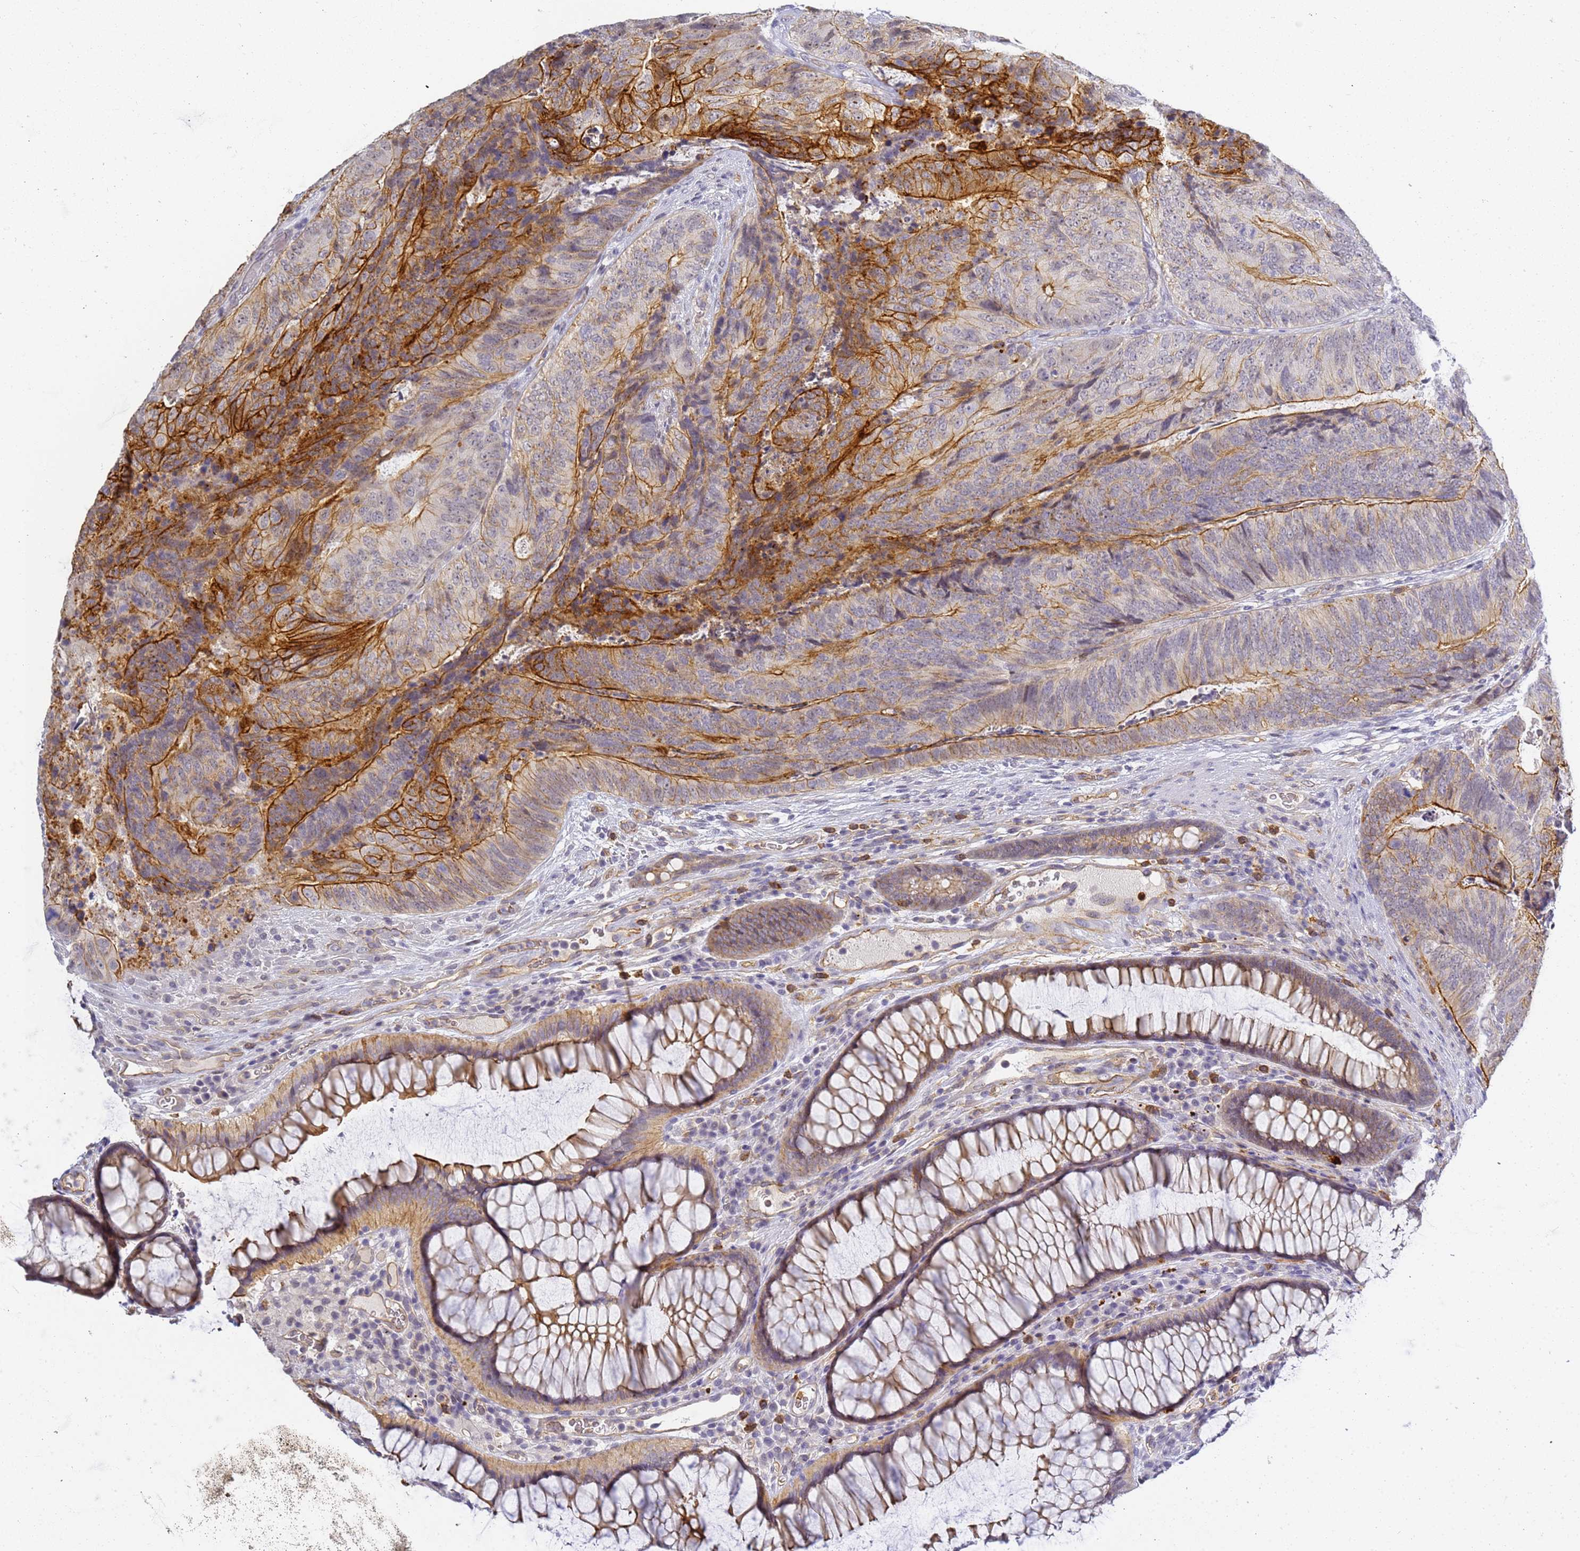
{"staining": {"intensity": "strong", "quantity": "25%-75%", "location": "cytoplasmic/membranous"}, "tissue": "colorectal cancer", "cell_type": "Tumor cells", "image_type": "cancer", "snomed": [{"axis": "morphology", "description": "Adenocarcinoma, NOS"}, {"axis": "topography", "description": "Colon"}], "caption": "Human colorectal cancer (adenocarcinoma) stained for a protein (brown) reveals strong cytoplasmic/membranous positive staining in approximately 25%-75% of tumor cells.", "gene": "GON4L", "patient": {"sex": "female", "age": 67}}